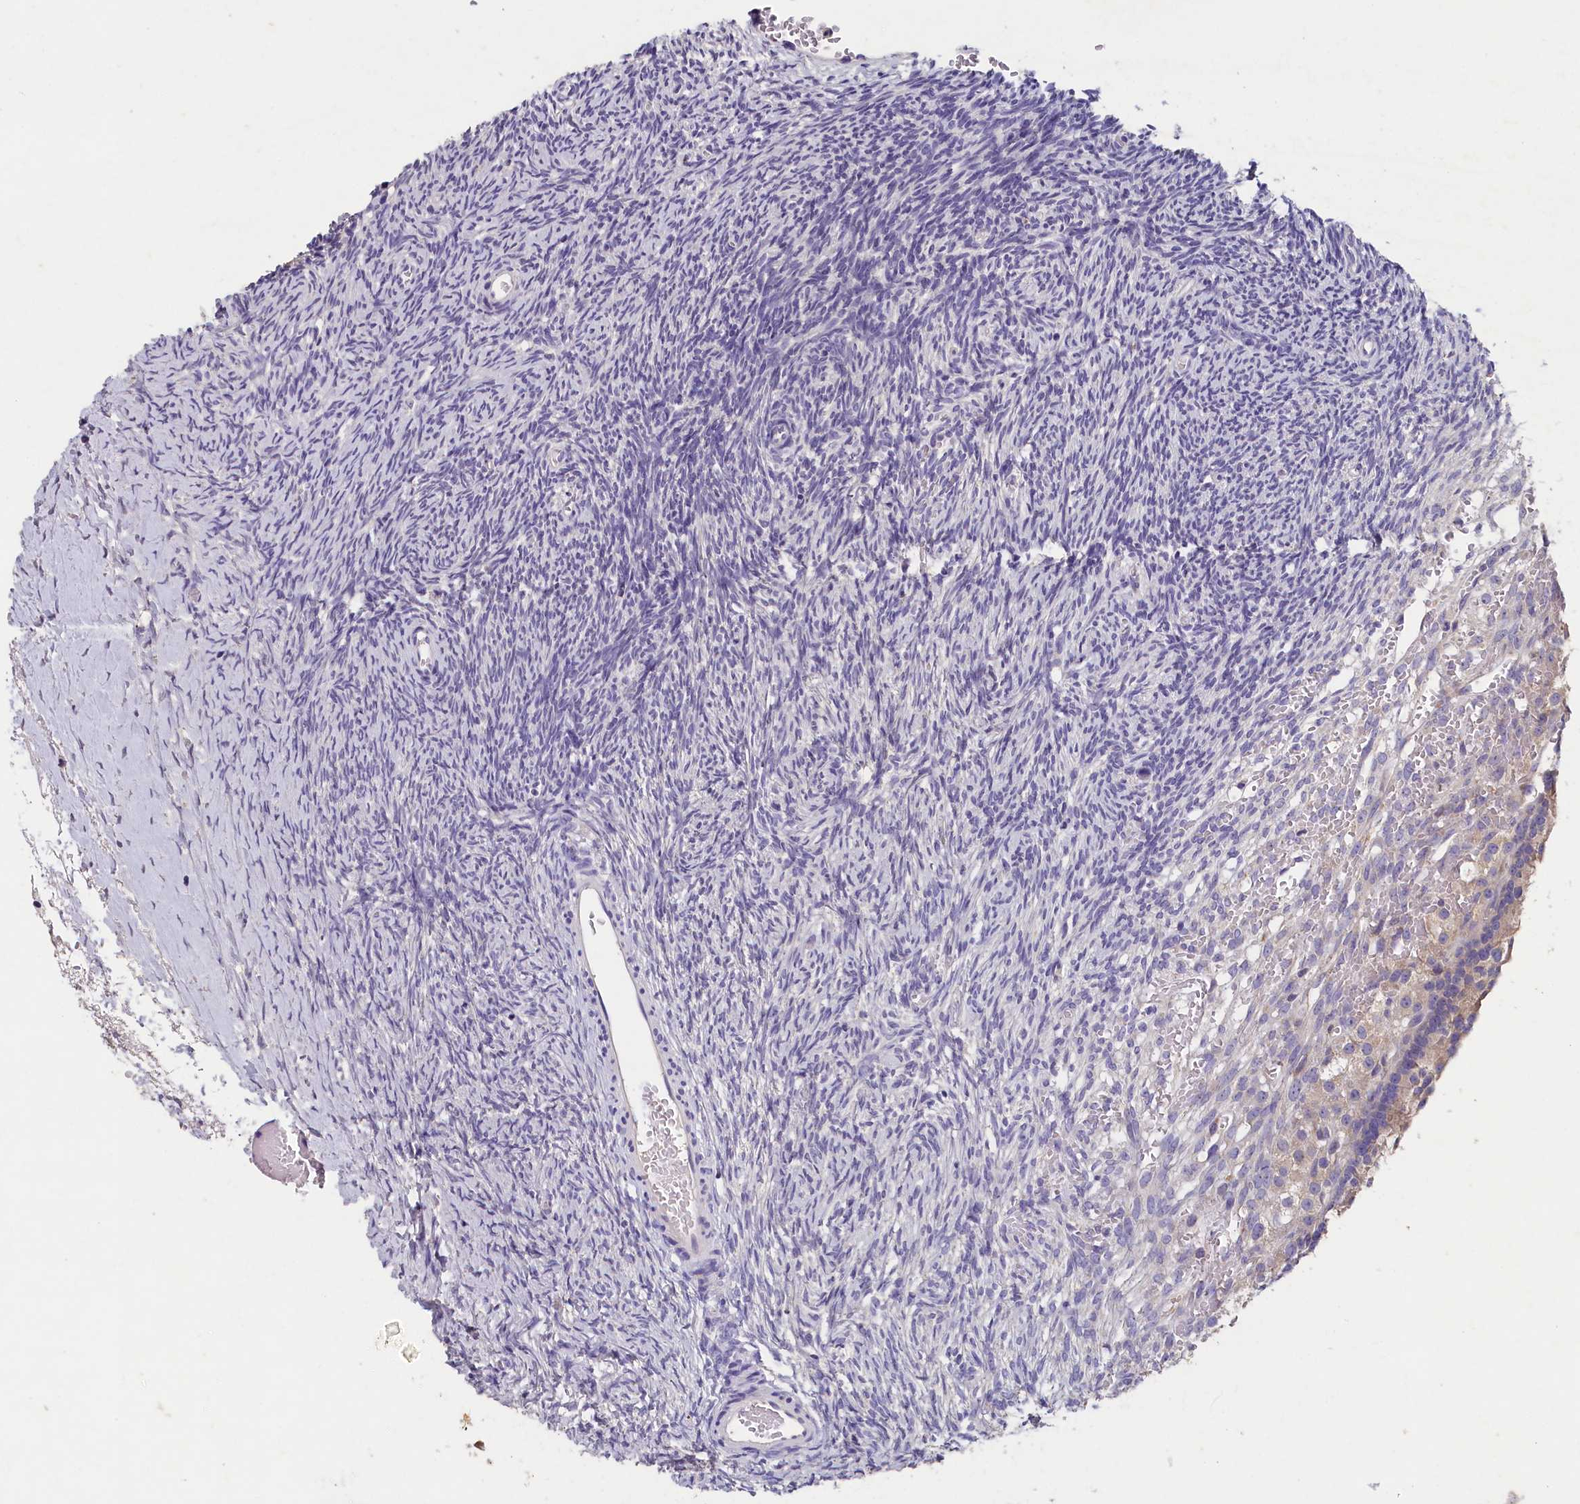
{"staining": {"intensity": "negative", "quantity": "none", "location": "none"}, "tissue": "ovary", "cell_type": "Follicle cells", "image_type": "normal", "snomed": [{"axis": "morphology", "description": "Normal tissue, NOS"}, {"axis": "topography", "description": "Ovary"}], "caption": "Immunohistochemistry (IHC) micrograph of unremarkable ovary: ovary stained with DAB shows no significant protein expression in follicle cells. (Brightfield microscopy of DAB immunohistochemistry (IHC) at high magnification).", "gene": "ST7L", "patient": {"sex": "female", "age": 39}}